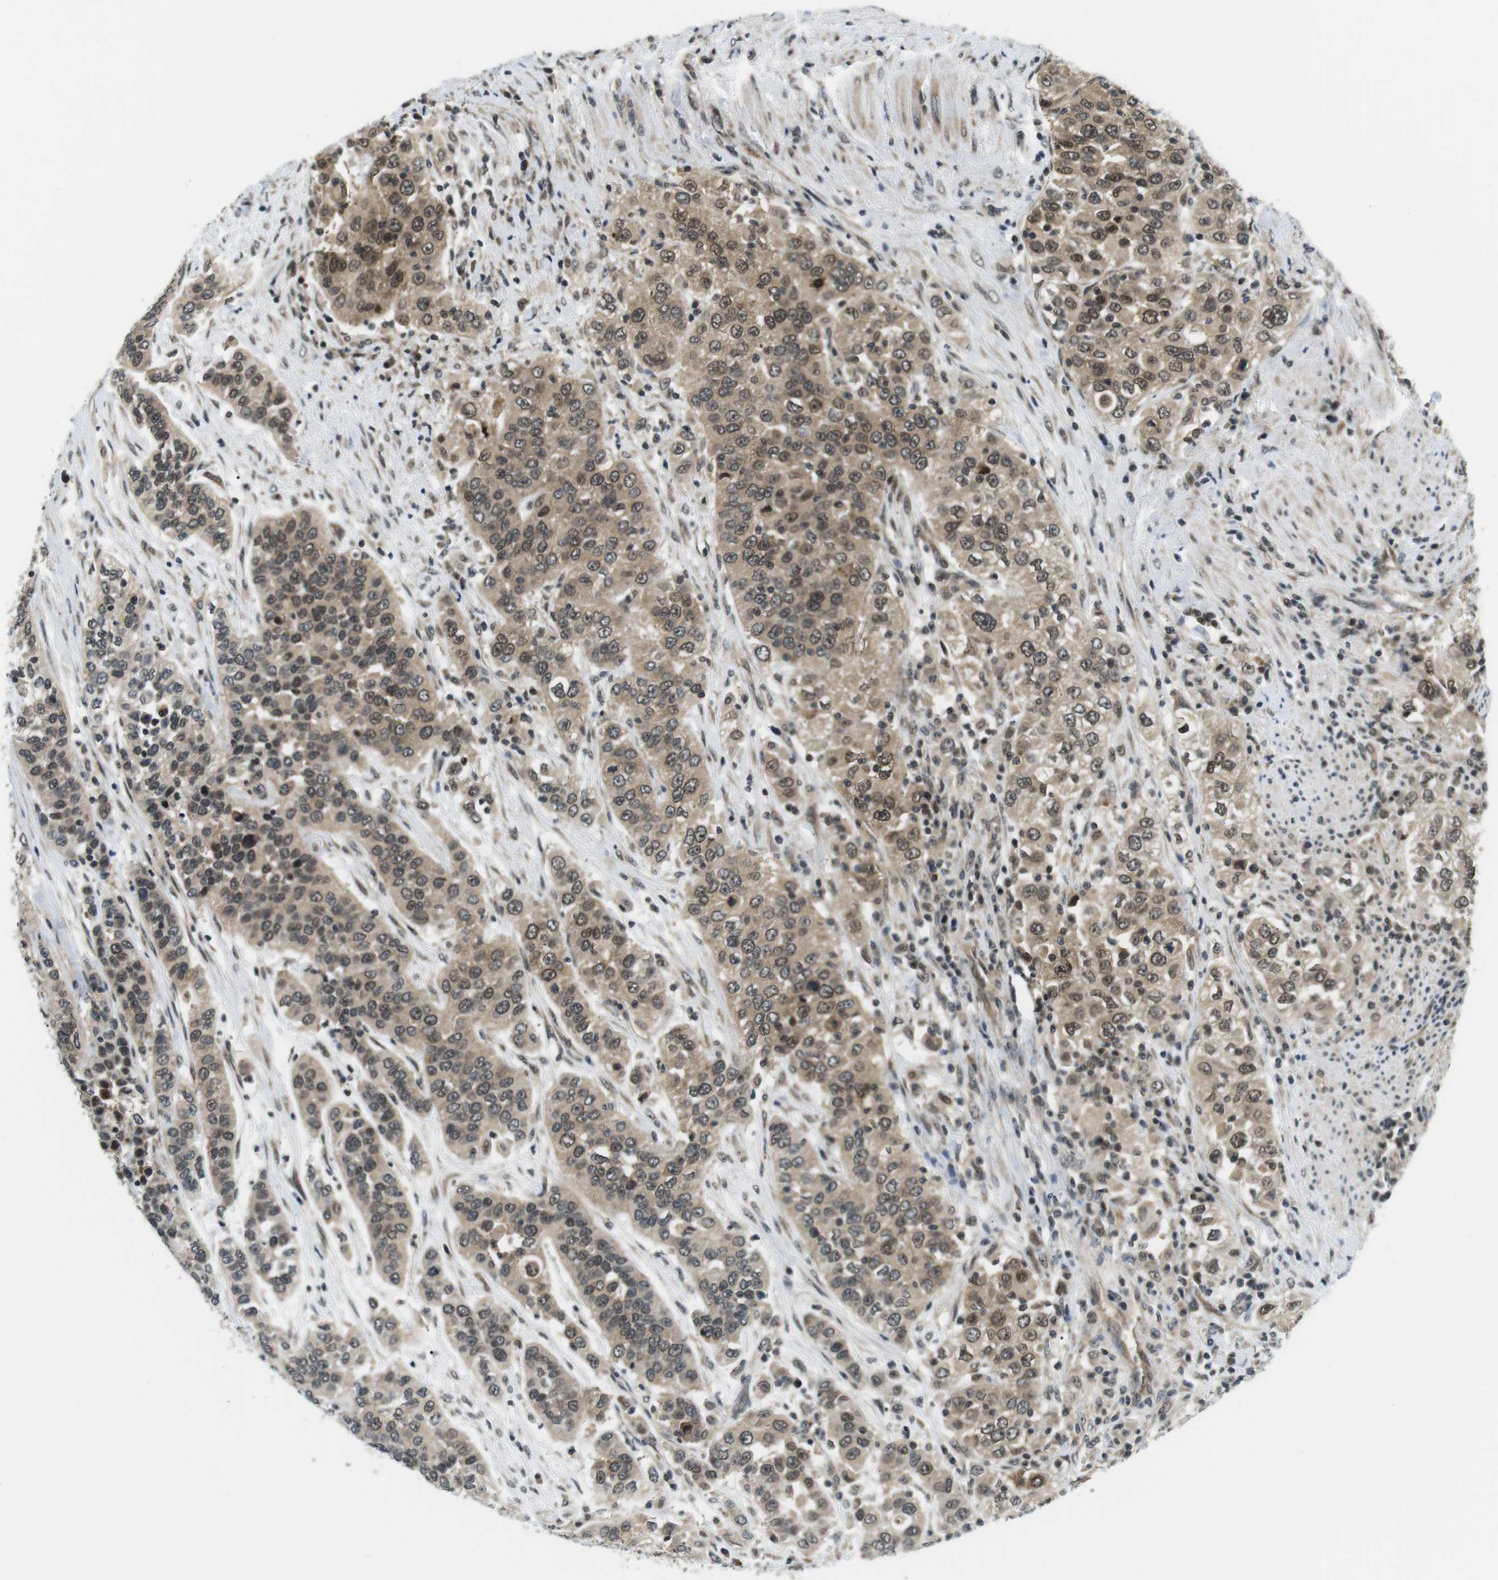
{"staining": {"intensity": "moderate", "quantity": ">75%", "location": "cytoplasmic/membranous,nuclear"}, "tissue": "urothelial cancer", "cell_type": "Tumor cells", "image_type": "cancer", "snomed": [{"axis": "morphology", "description": "Urothelial carcinoma, High grade"}, {"axis": "topography", "description": "Urinary bladder"}], "caption": "IHC image of urothelial cancer stained for a protein (brown), which exhibits medium levels of moderate cytoplasmic/membranous and nuclear positivity in approximately >75% of tumor cells.", "gene": "CSNK2B", "patient": {"sex": "female", "age": 80}}